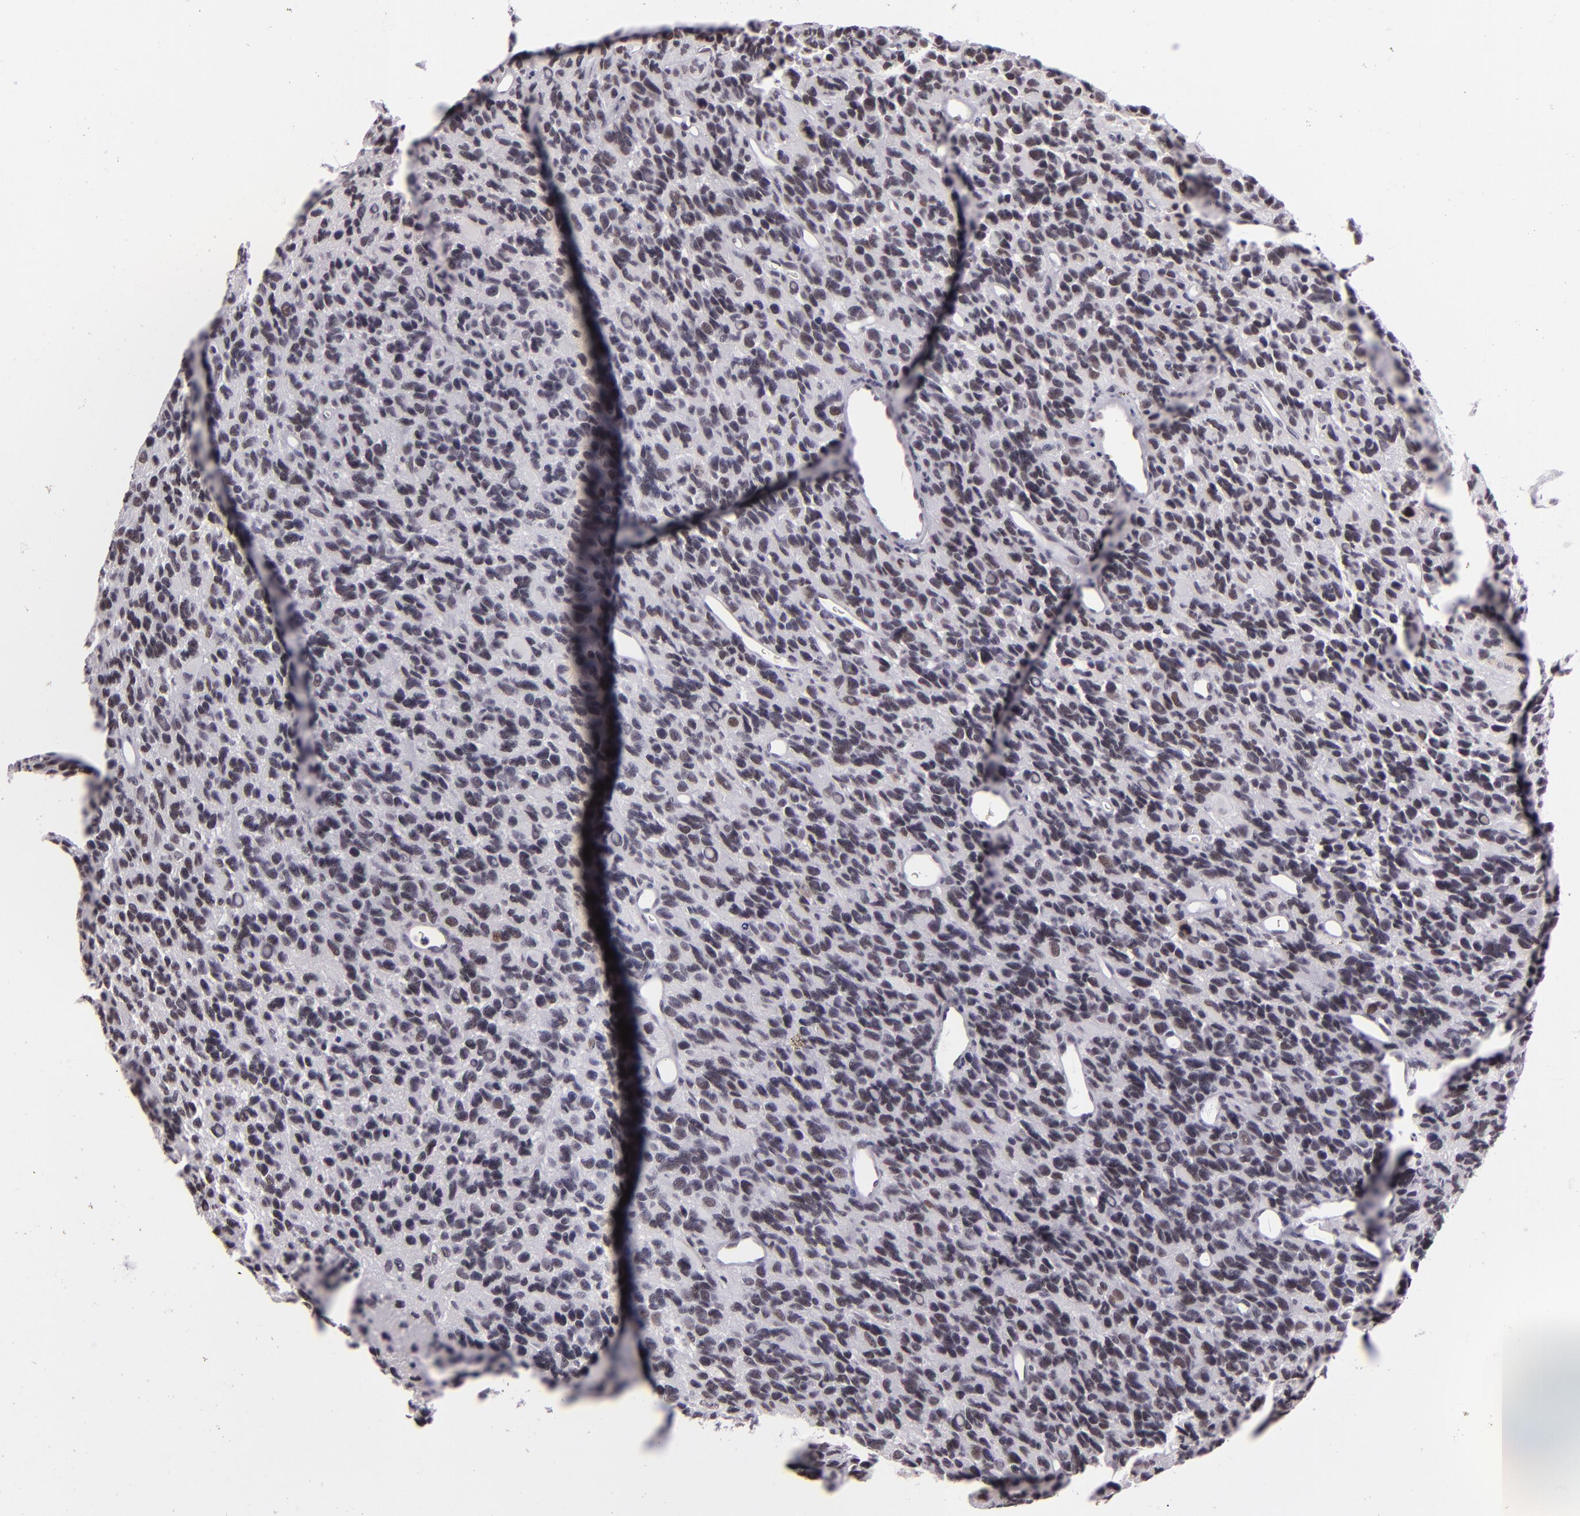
{"staining": {"intensity": "weak", "quantity": ">75%", "location": "nuclear"}, "tissue": "glioma", "cell_type": "Tumor cells", "image_type": "cancer", "snomed": [{"axis": "morphology", "description": "Glioma, malignant, High grade"}, {"axis": "topography", "description": "Brain"}], "caption": "Tumor cells exhibit low levels of weak nuclear positivity in about >75% of cells in malignant high-grade glioma.", "gene": "BRD8", "patient": {"sex": "male", "age": 77}}